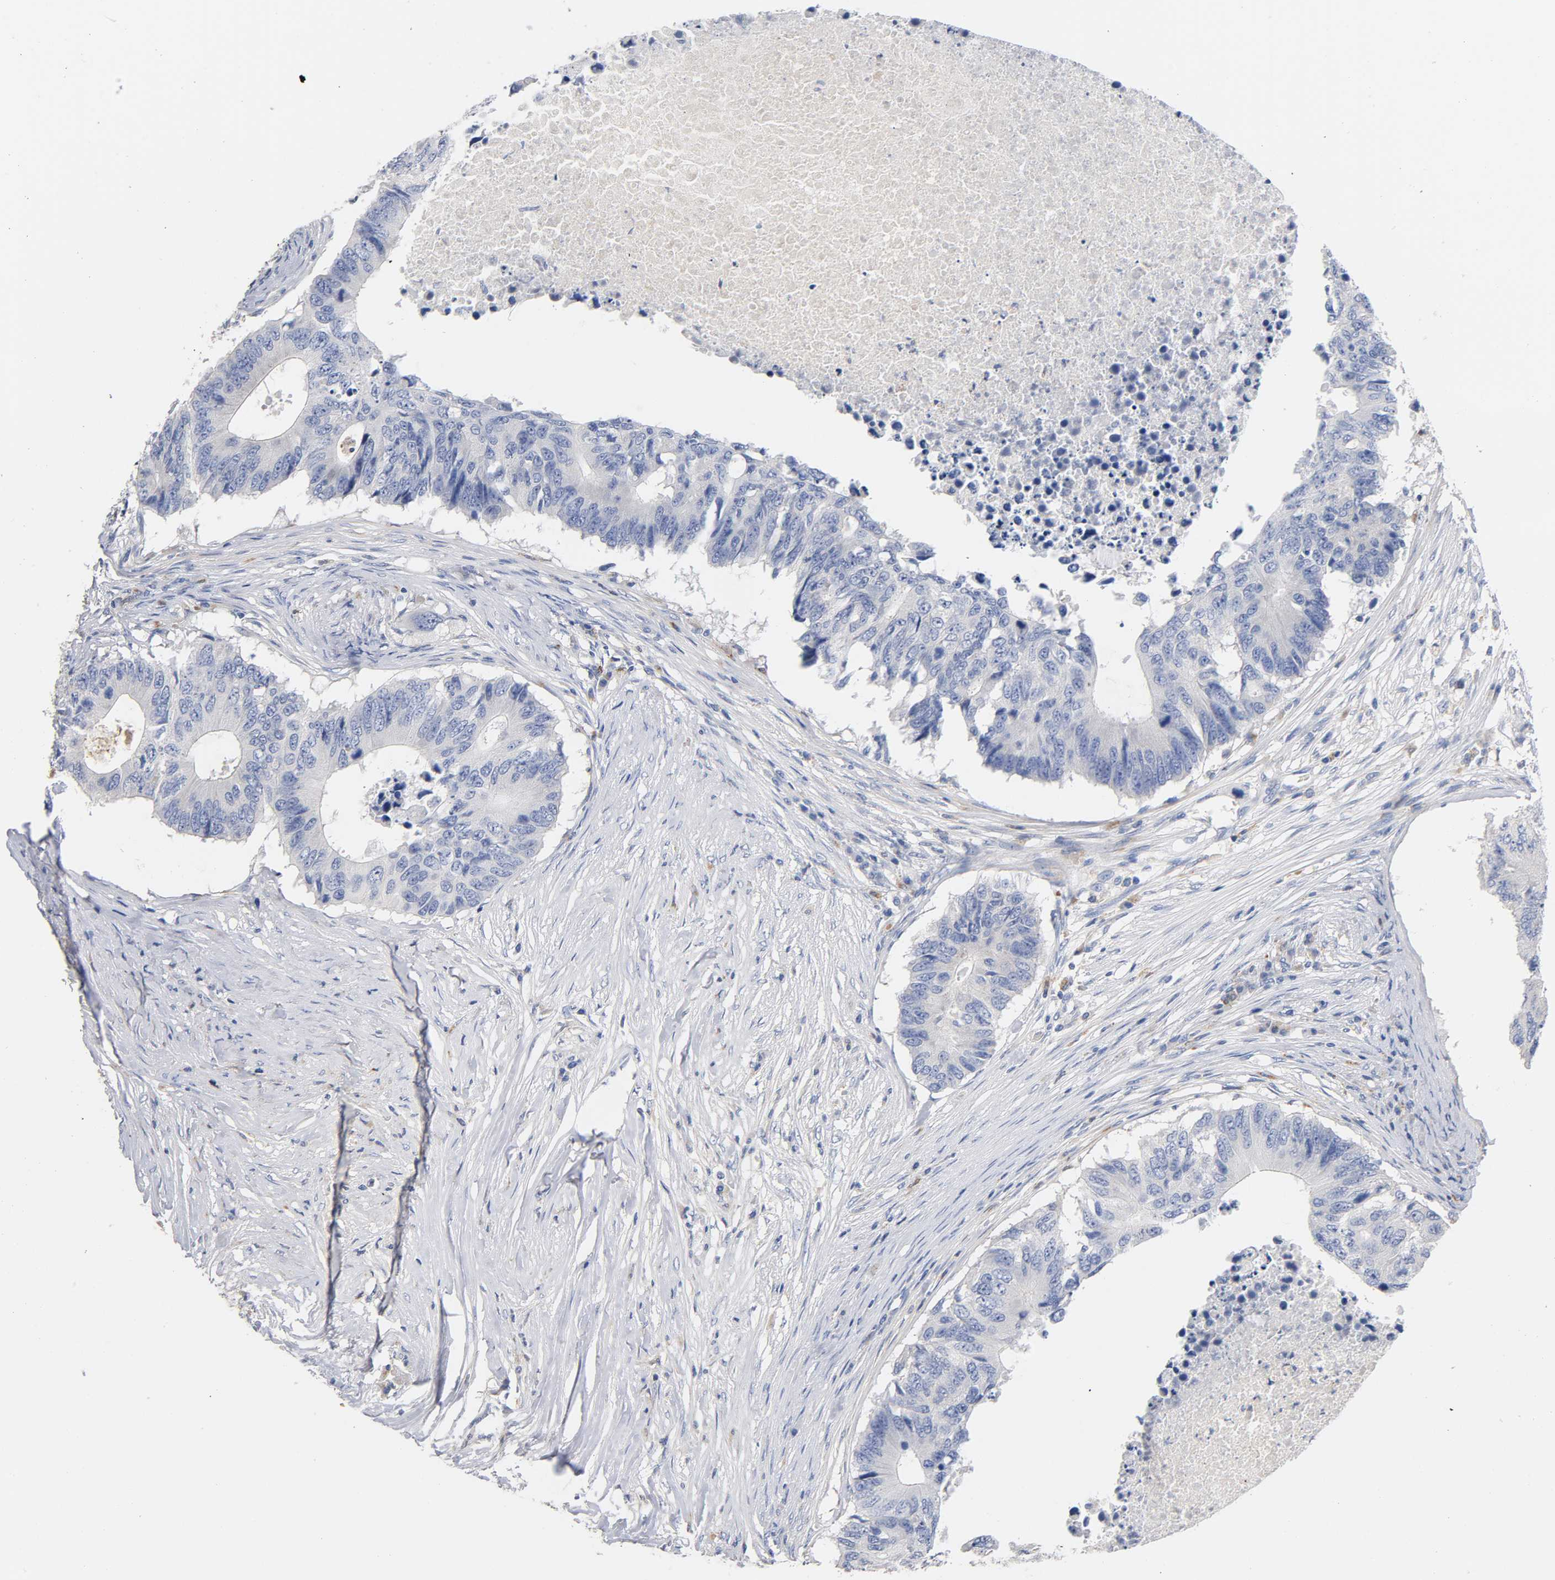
{"staining": {"intensity": "negative", "quantity": "none", "location": "none"}, "tissue": "colorectal cancer", "cell_type": "Tumor cells", "image_type": "cancer", "snomed": [{"axis": "morphology", "description": "Adenocarcinoma, NOS"}, {"axis": "topography", "description": "Colon"}], "caption": "This is an immunohistochemistry photomicrograph of adenocarcinoma (colorectal). There is no staining in tumor cells.", "gene": "SEMA5A", "patient": {"sex": "male", "age": 71}}